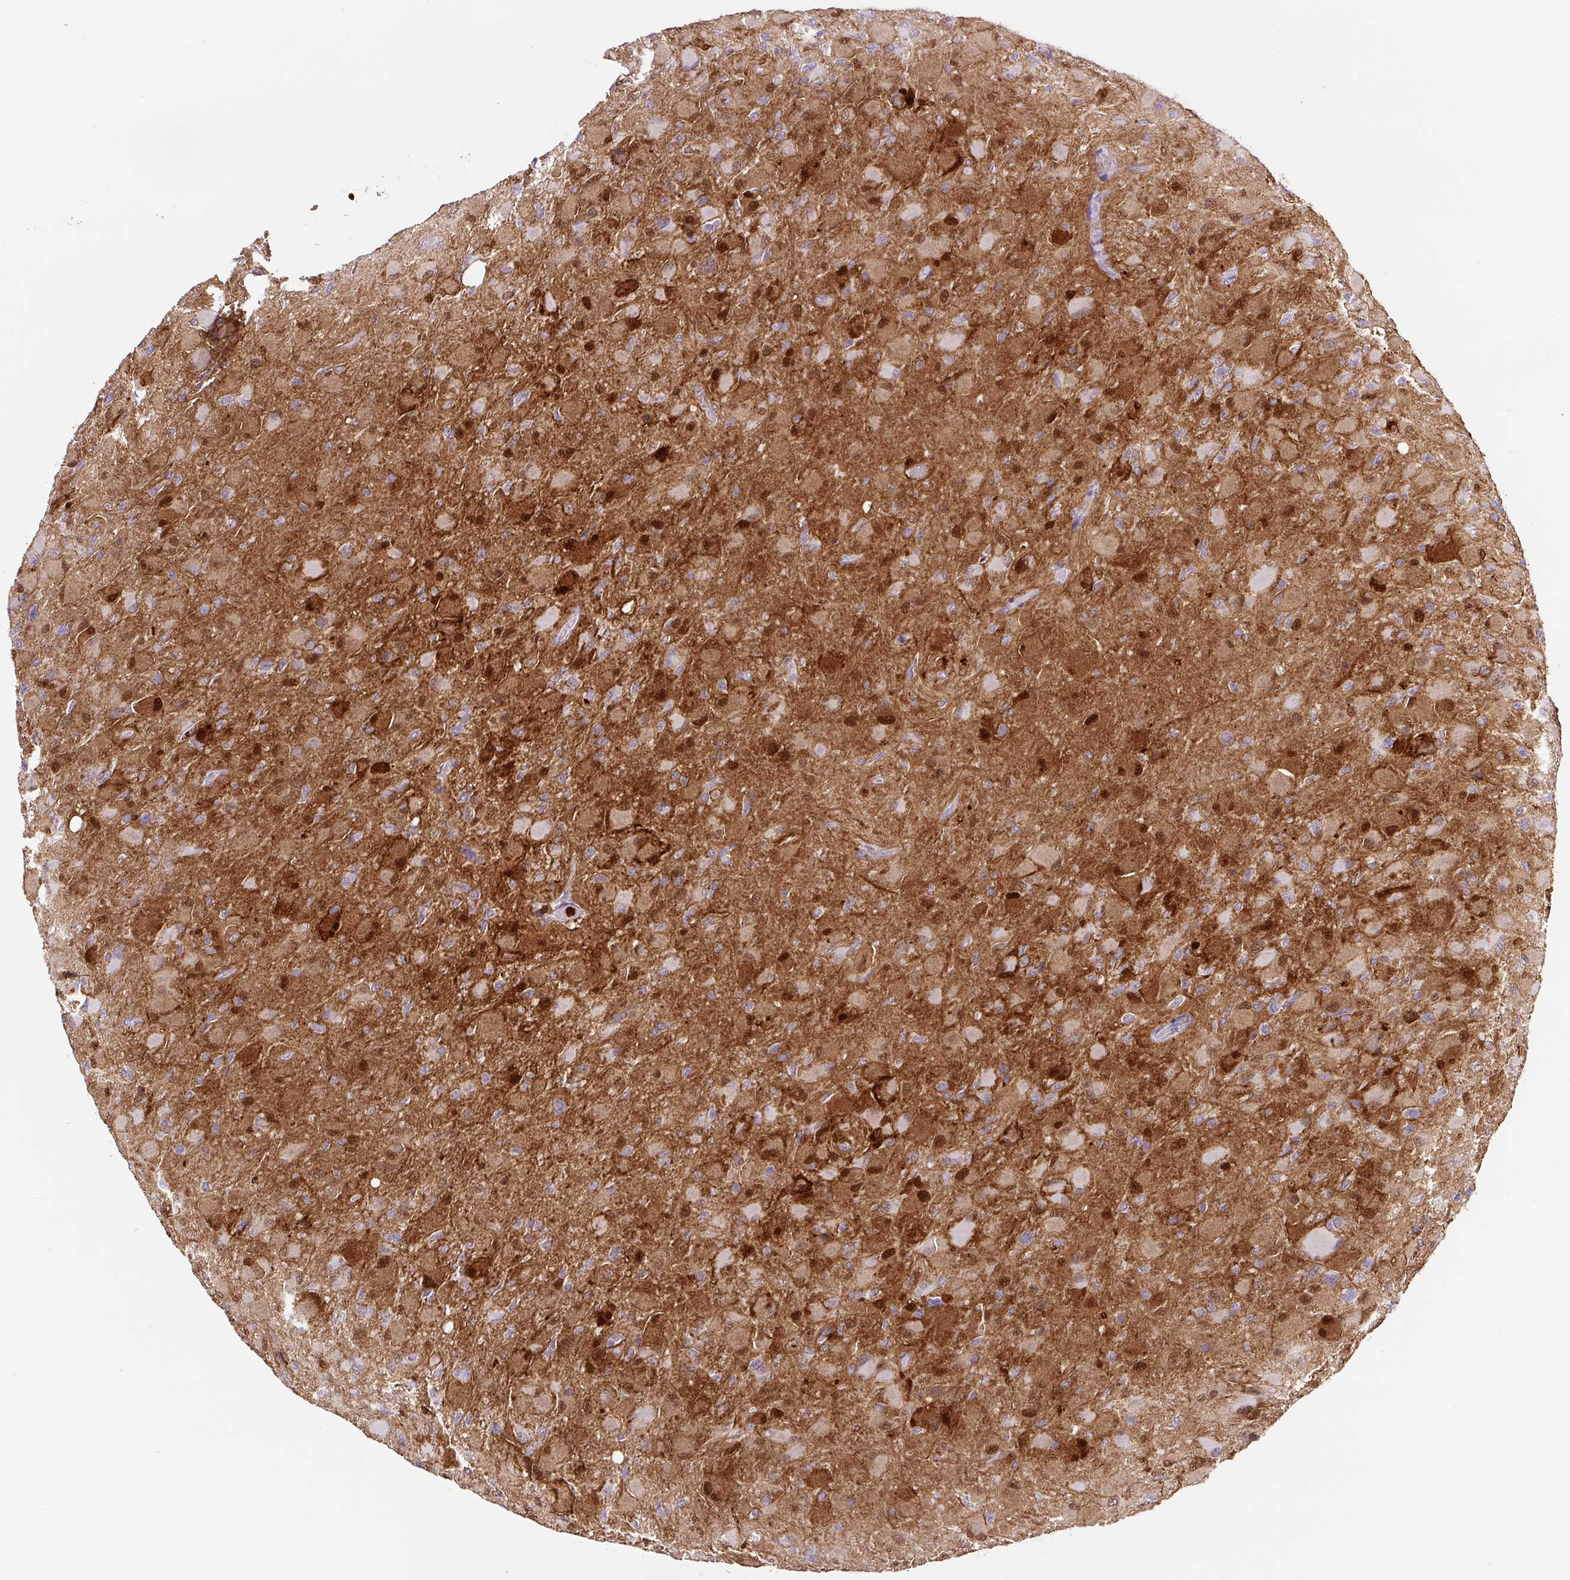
{"staining": {"intensity": "moderate", "quantity": "<25%", "location": "cytoplasmic/membranous,nuclear"}, "tissue": "glioma", "cell_type": "Tumor cells", "image_type": "cancer", "snomed": [{"axis": "morphology", "description": "Glioma, malignant, High grade"}, {"axis": "topography", "description": "Cerebral cortex"}], "caption": "About <25% of tumor cells in human malignant glioma (high-grade) show moderate cytoplasmic/membranous and nuclear protein positivity as visualized by brown immunohistochemical staining.", "gene": "ANXA1", "patient": {"sex": "female", "age": 36}}